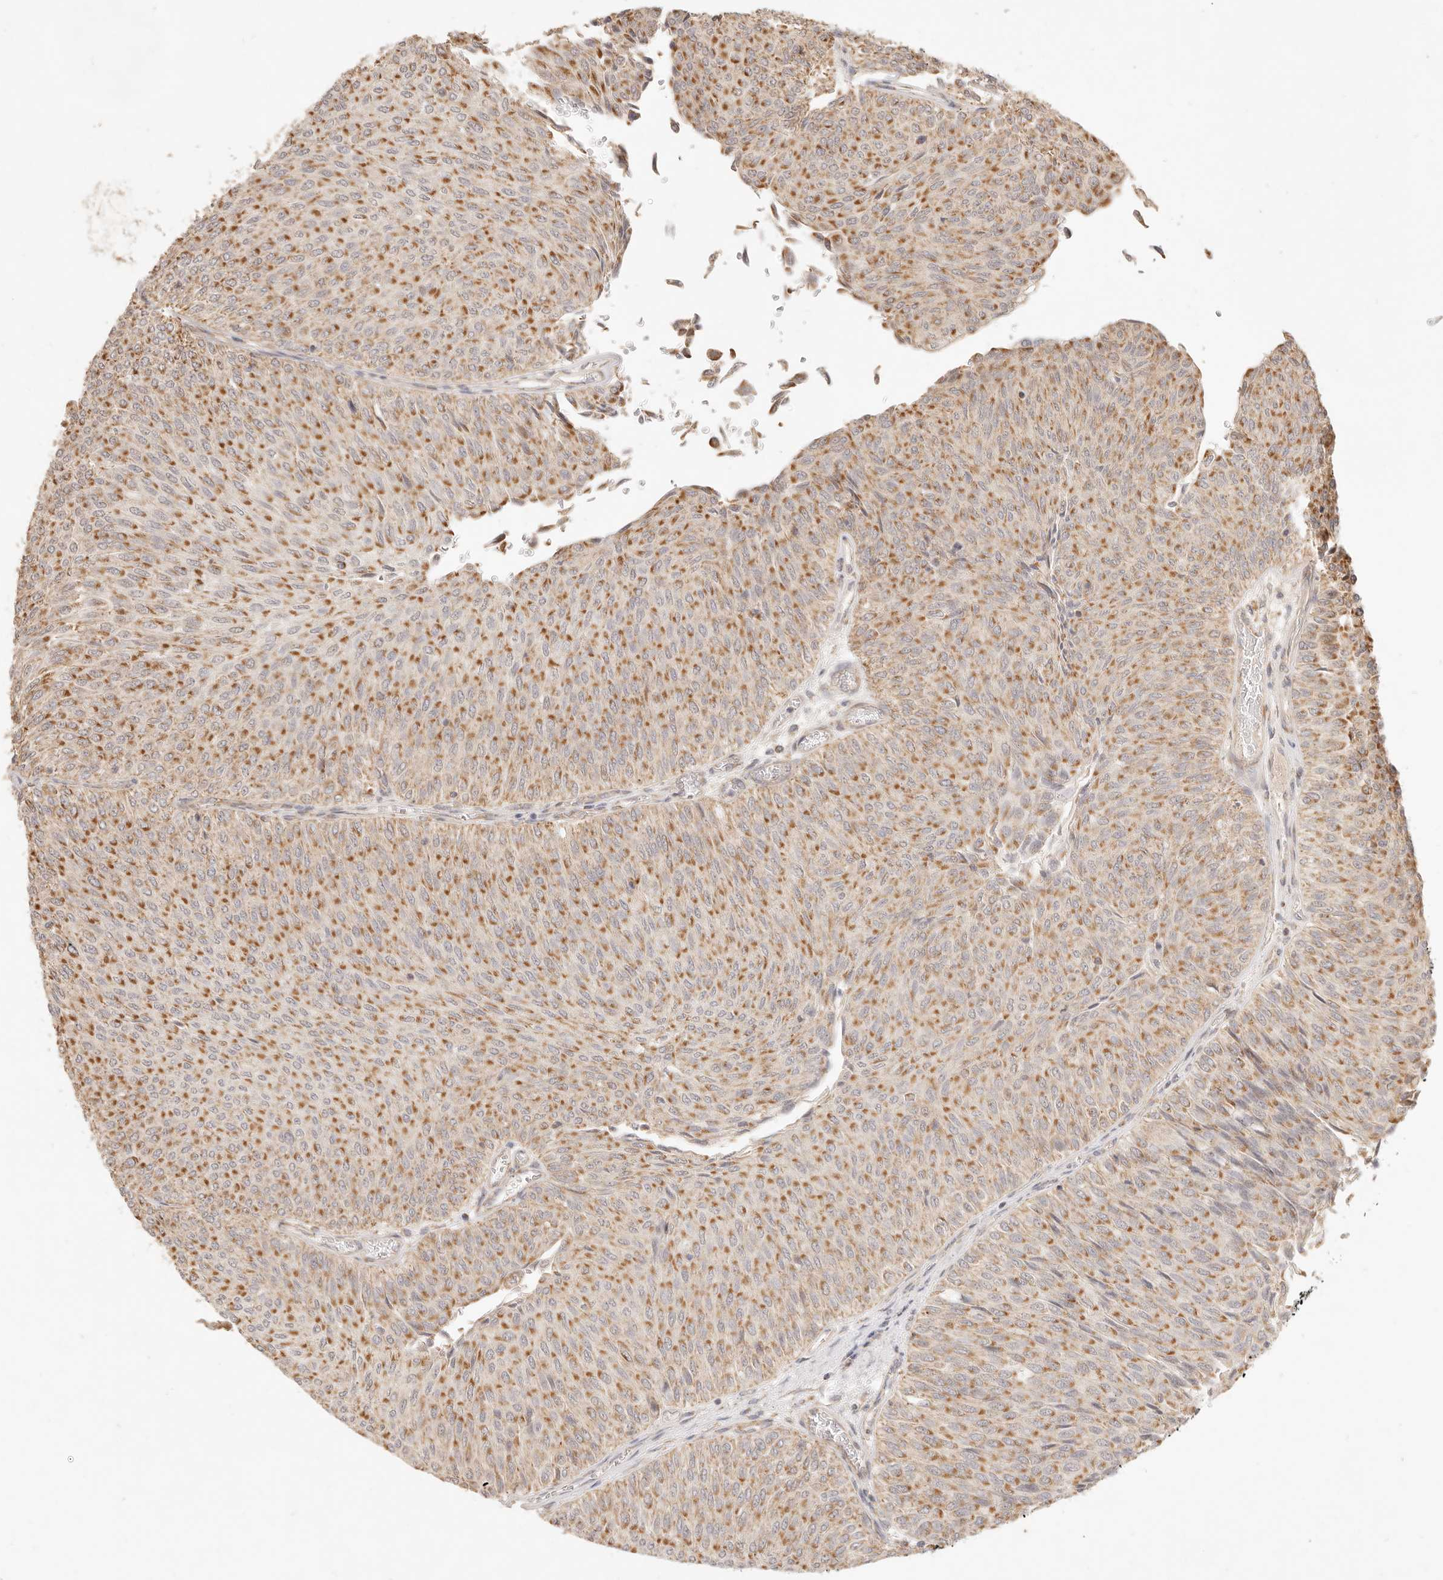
{"staining": {"intensity": "moderate", "quantity": ">75%", "location": "cytoplasmic/membranous"}, "tissue": "urothelial cancer", "cell_type": "Tumor cells", "image_type": "cancer", "snomed": [{"axis": "morphology", "description": "Urothelial carcinoma, Low grade"}, {"axis": "topography", "description": "Urinary bladder"}], "caption": "Immunohistochemical staining of human urothelial cancer shows moderate cytoplasmic/membranous protein positivity in about >75% of tumor cells. (Brightfield microscopy of DAB IHC at high magnification).", "gene": "CPLANE2", "patient": {"sex": "male", "age": 78}}